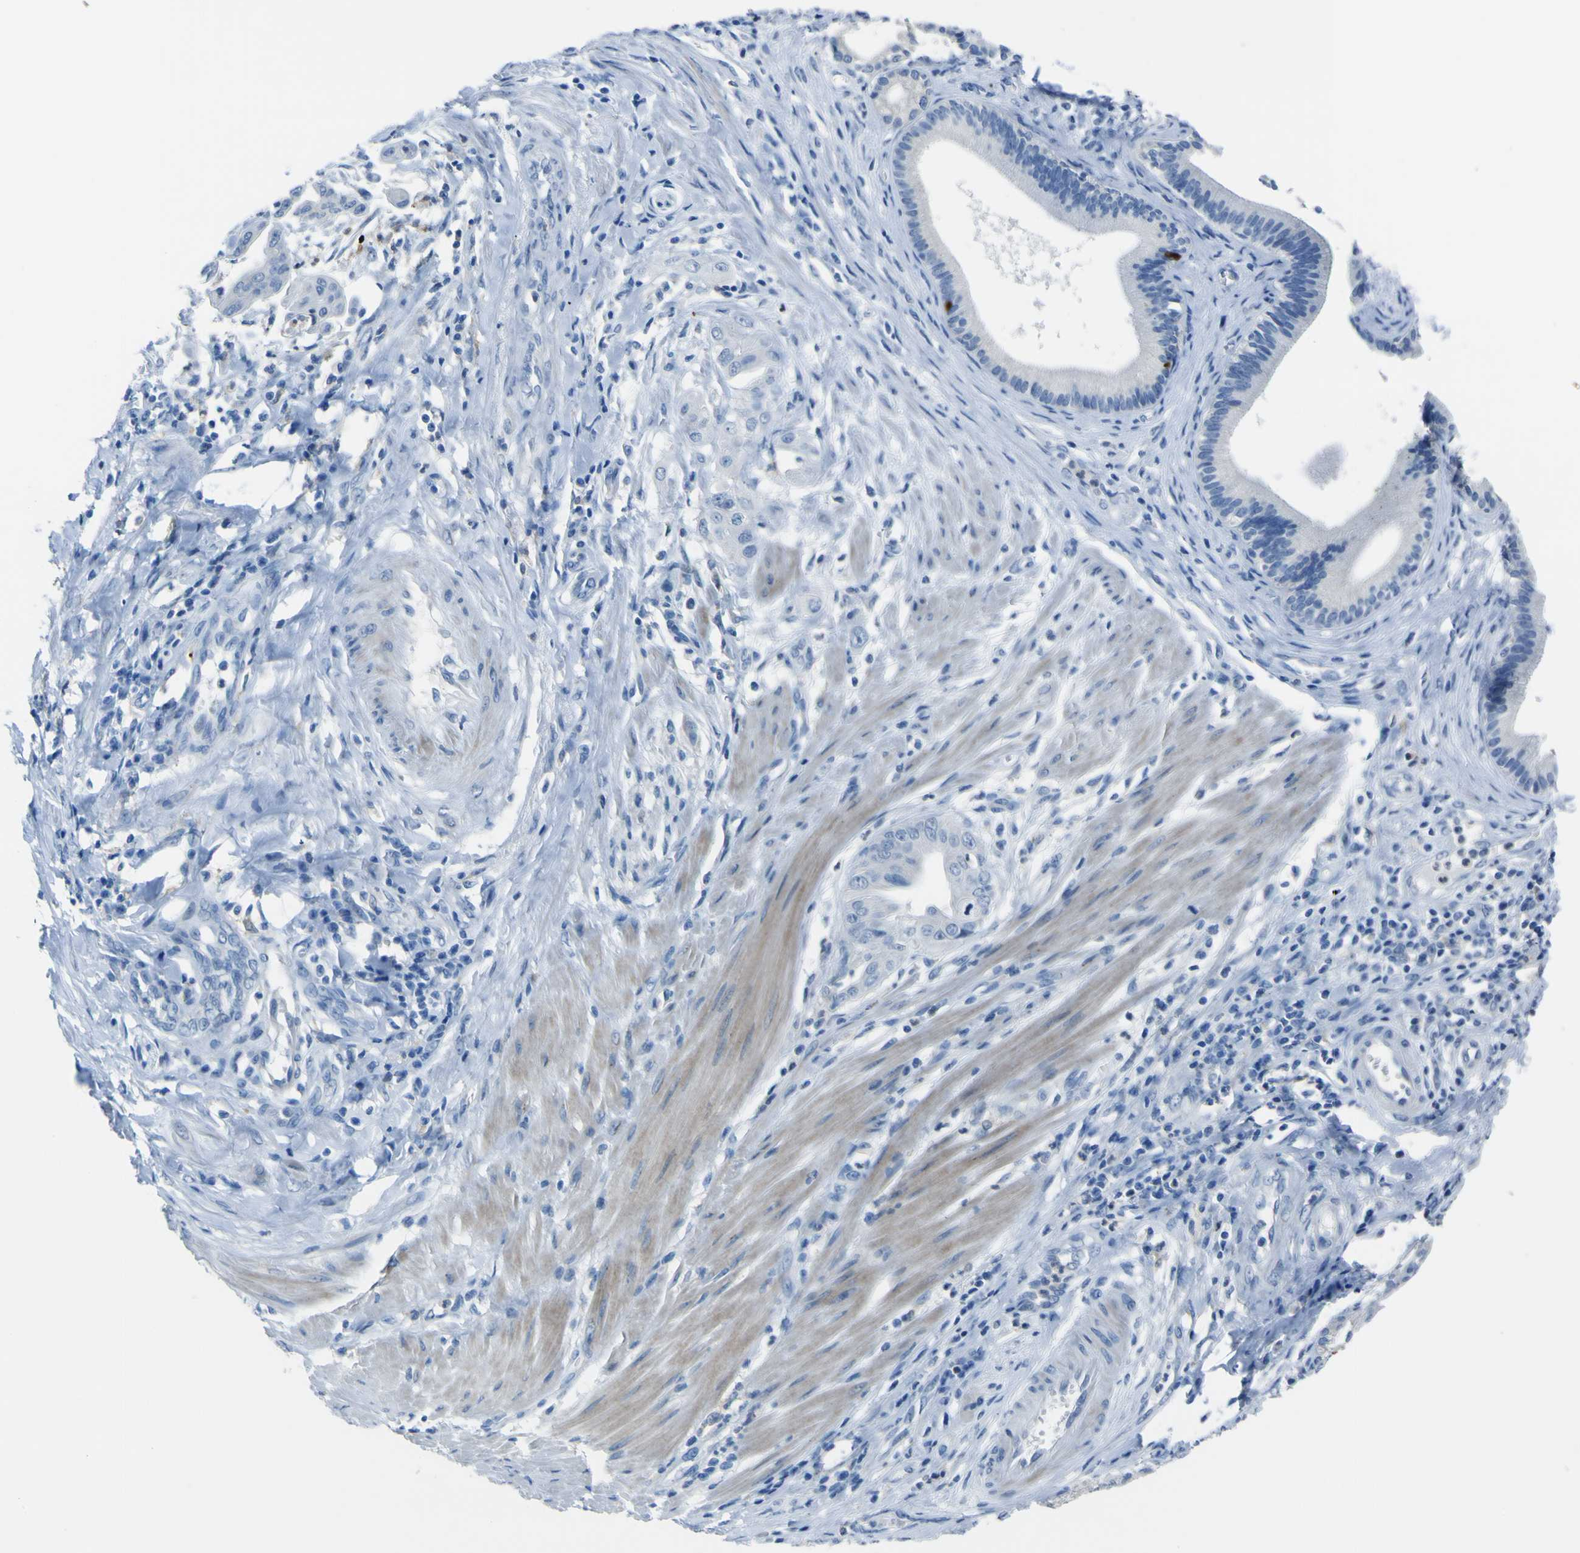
{"staining": {"intensity": "negative", "quantity": "none", "location": "none"}, "tissue": "pancreatic cancer", "cell_type": "Tumor cells", "image_type": "cancer", "snomed": [{"axis": "morphology", "description": "Adenocarcinoma, NOS"}, {"axis": "topography", "description": "Pancreas"}], "caption": "Tumor cells show no significant protein positivity in pancreatic cancer.", "gene": "ACSL1", "patient": {"sex": "female", "age": 75}}